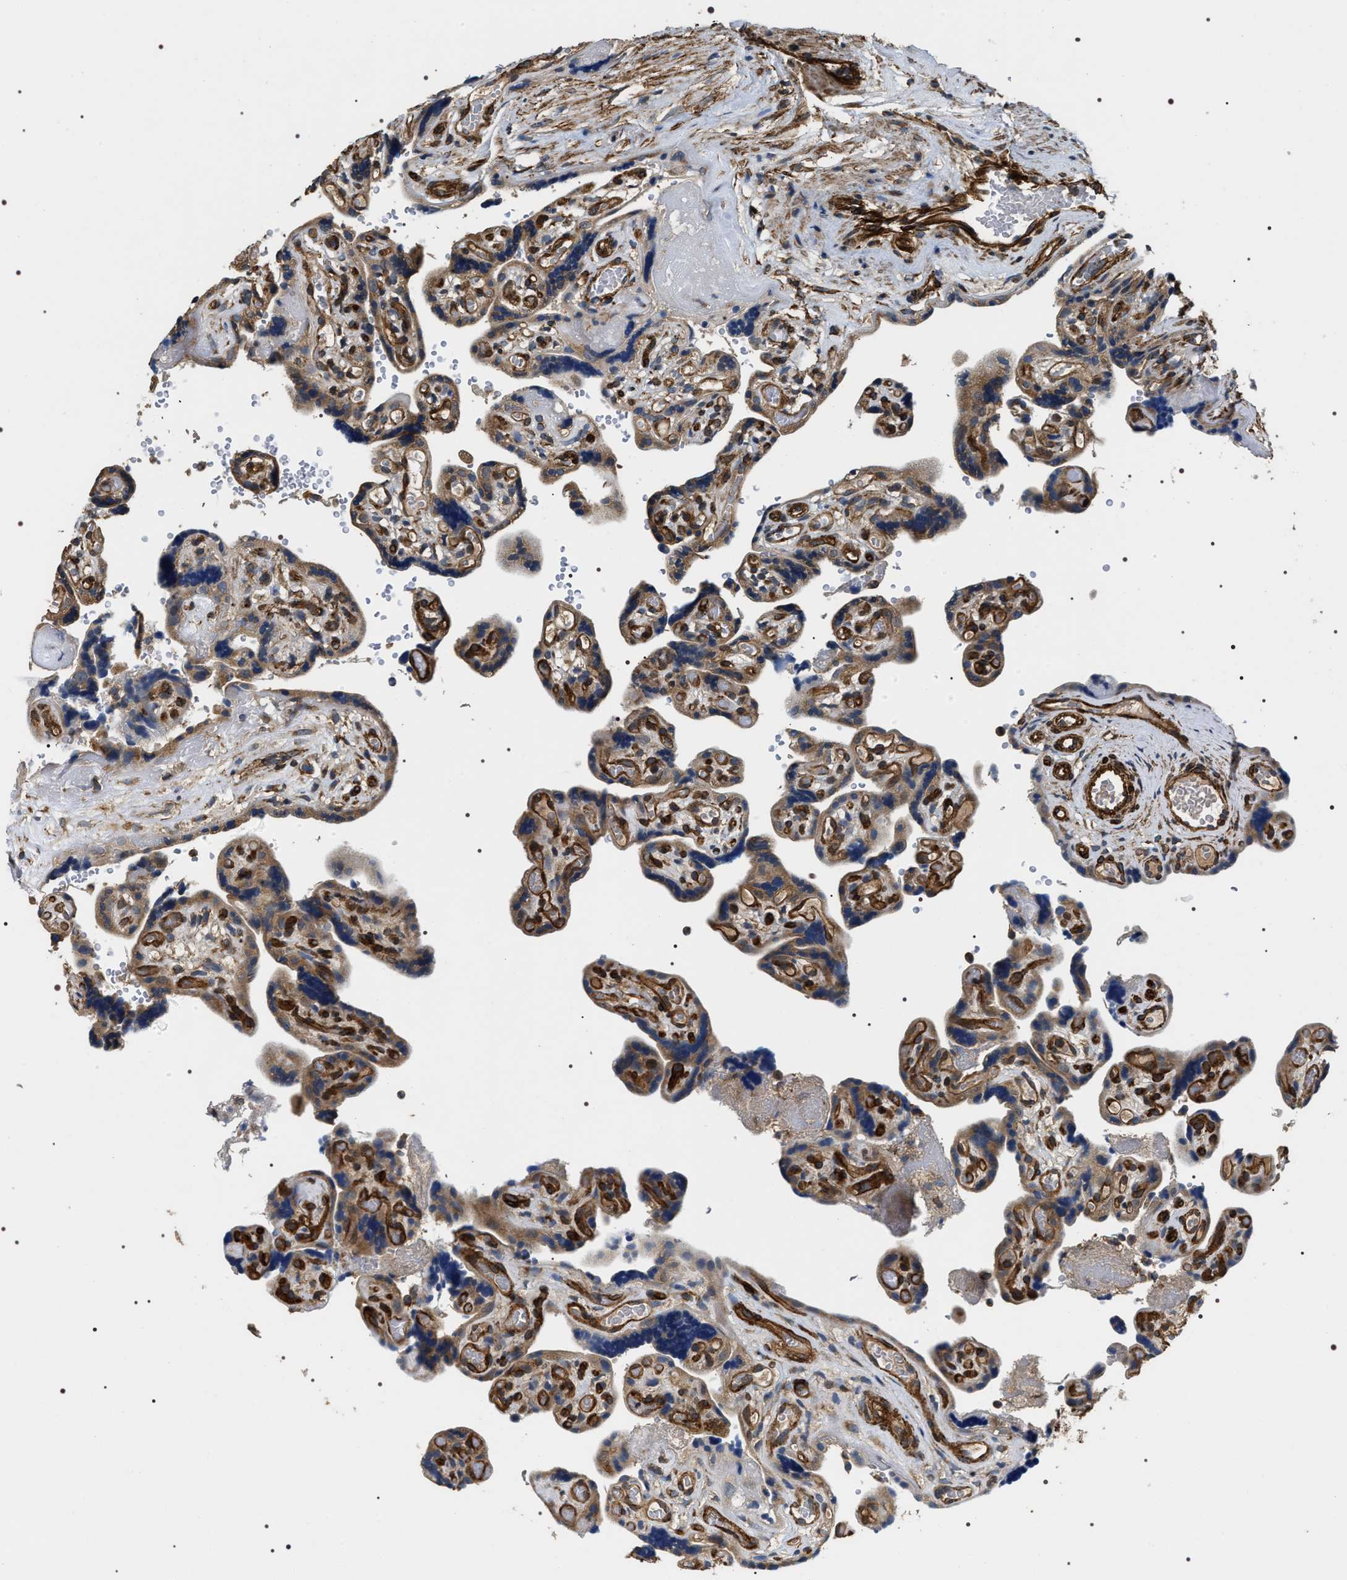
{"staining": {"intensity": "strong", "quantity": ">75%", "location": "cytoplasmic/membranous"}, "tissue": "placenta", "cell_type": "Decidual cells", "image_type": "normal", "snomed": [{"axis": "morphology", "description": "Normal tissue, NOS"}, {"axis": "topography", "description": "Placenta"}], "caption": "Protein expression analysis of benign placenta demonstrates strong cytoplasmic/membranous expression in about >75% of decidual cells. The staining is performed using DAB brown chromogen to label protein expression. The nuclei are counter-stained blue using hematoxylin.", "gene": "ZC3HAV1L", "patient": {"sex": "female", "age": 30}}